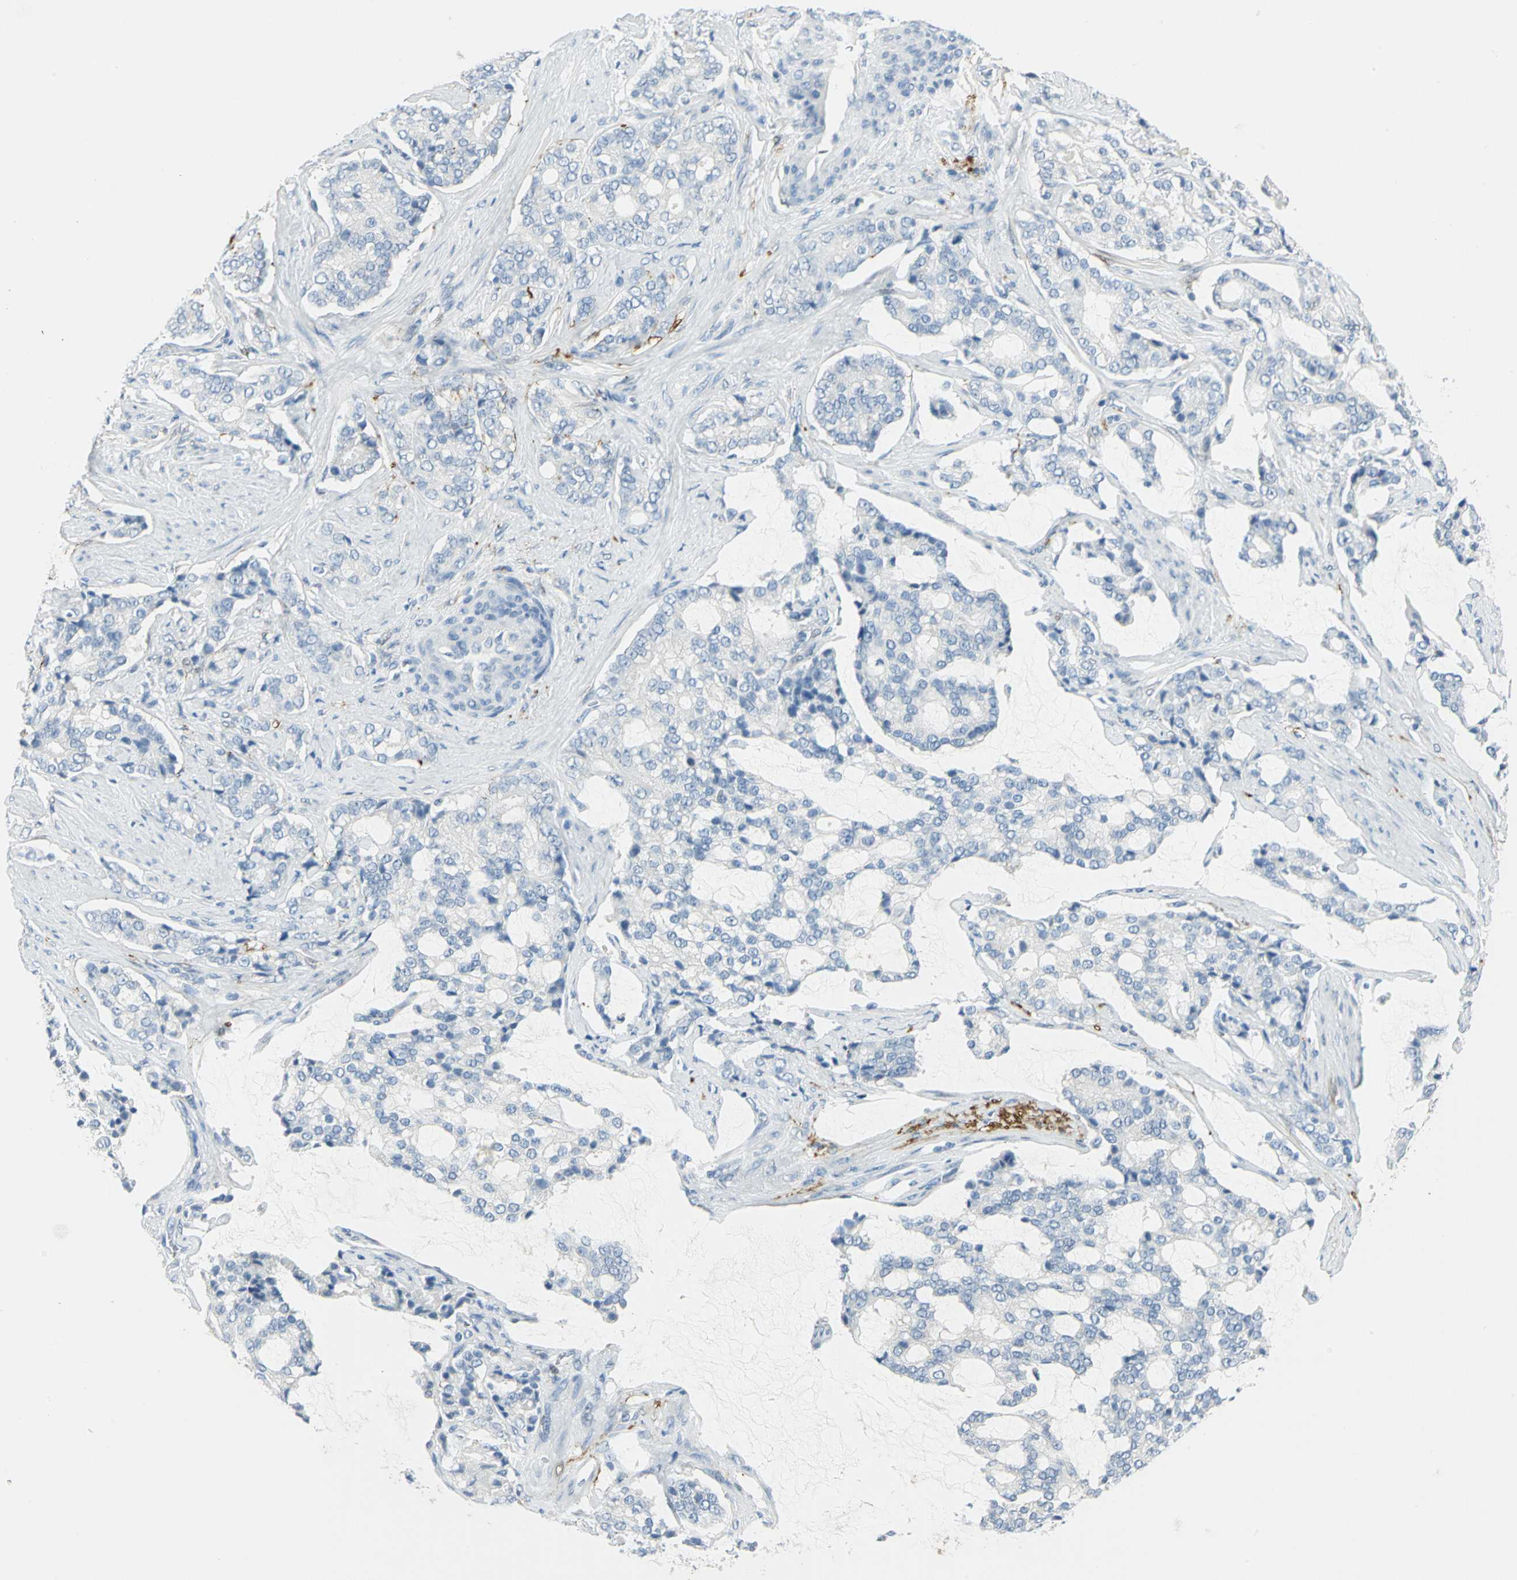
{"staining": {"intensity": "negative", "quantity": "none", "location": "none"}, "tissue": "prostate cancer", "cell_type": "Tumor cells", "image_type": "cancer", "snomed": [{"axis": "morphology", "description": "Adenocarcinoma, Low grade"}, {"axis": "topography", "description": "Prostate"}], "caption": "Immunohistochemistry (IHC) histopathology image of prostate cancer stained for a protein (brown), which demonstrates no expression in tumor cells.", "gene": "UCHL1", "patient": {"sex": "male", "age": 58}}